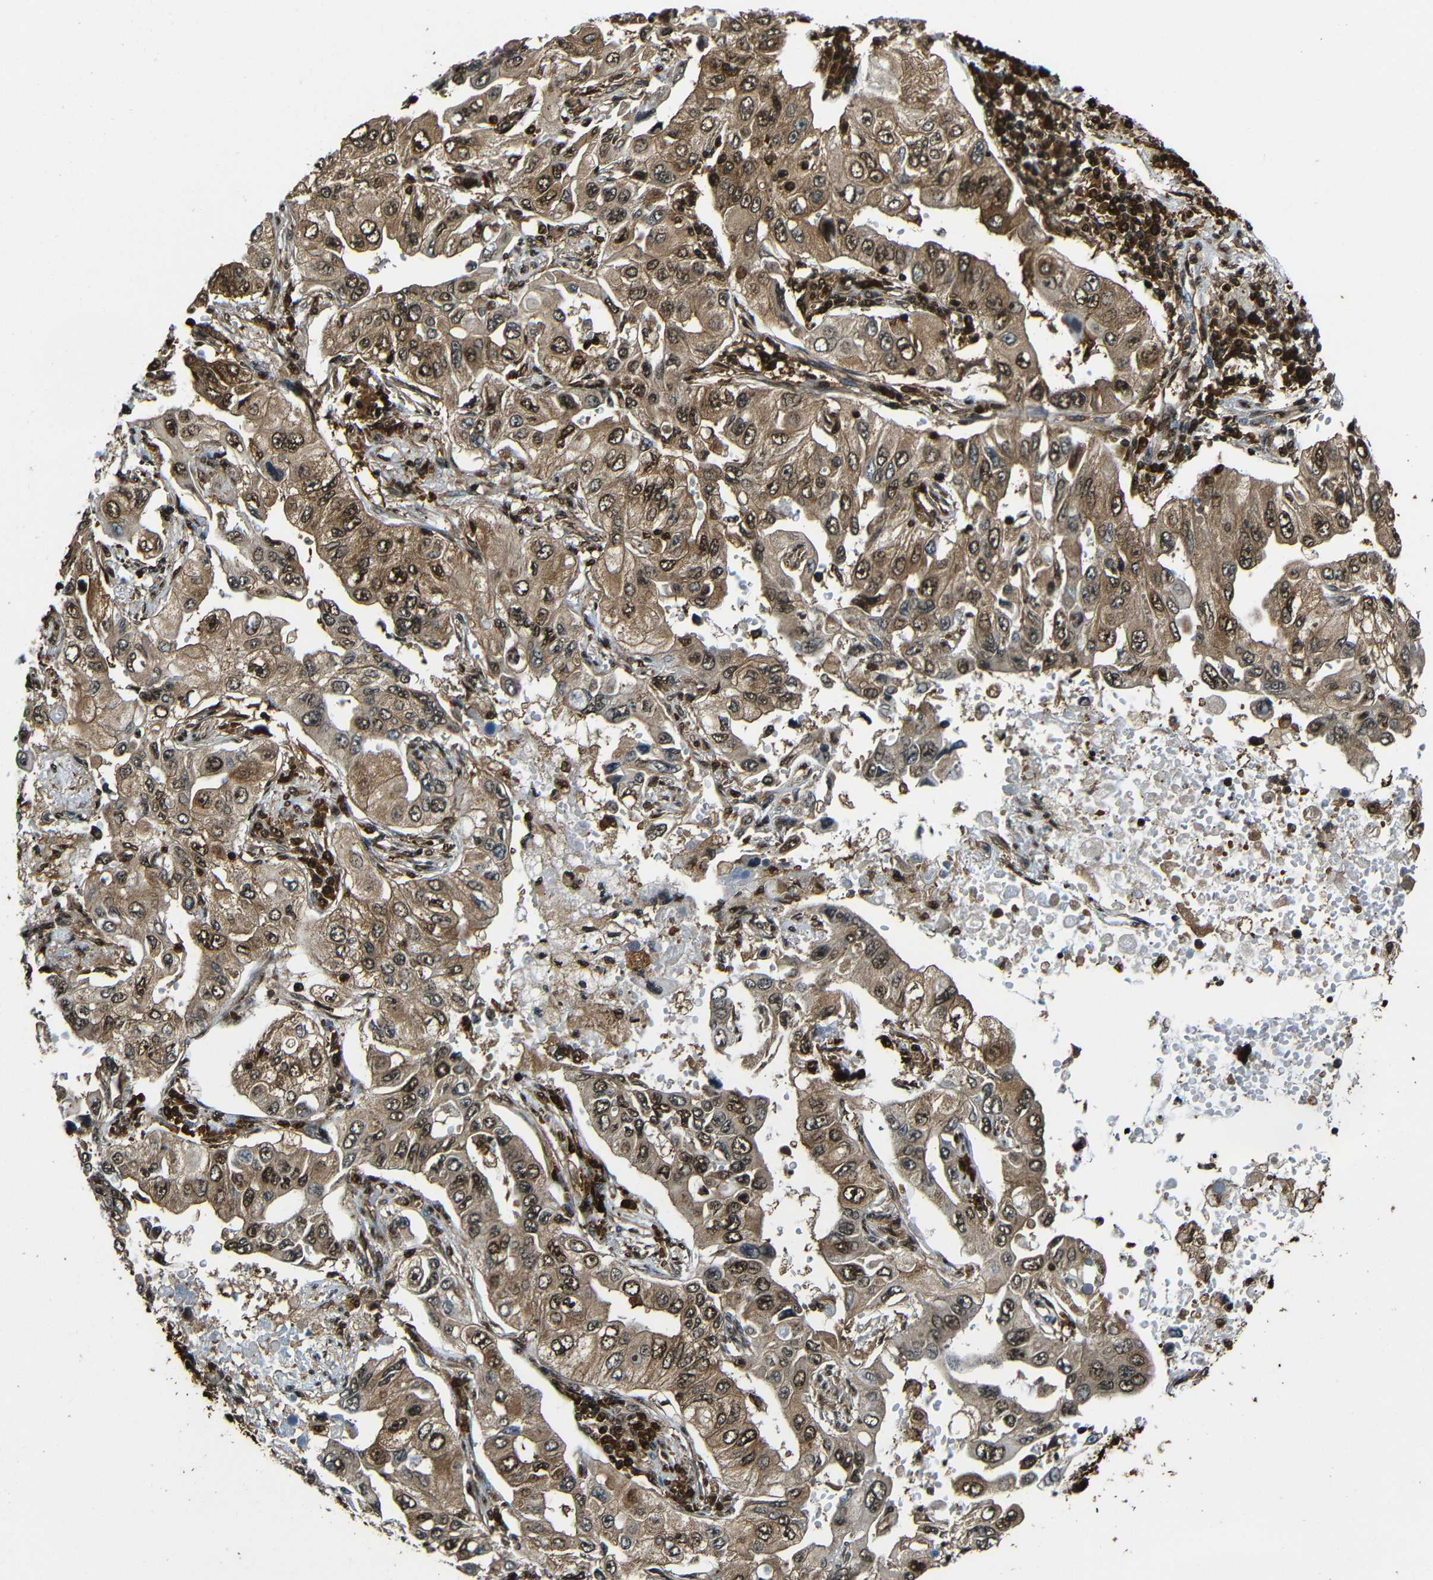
{"staining": {"intensity": "moderate", "quantity": ">75%", "location": "cytoplasmic/membranous,nuclear"}, "tissue": "lung cancer", "cell_type": "Tumor cells", "image_type": "cancer", "snomed": [{"axis": "morphology", "description": "Adenocarcinoma, NOS"}, {"axis": "topography", "description": "Lung"}], "caption": "Human lung cancer stained with a brown dye shows moderate cytoplasmic/membranous and nuclear positive positivity in about >75% of tumor cells.", "gene": "VCP", "patient": {"sex": "male", "age": 84}}